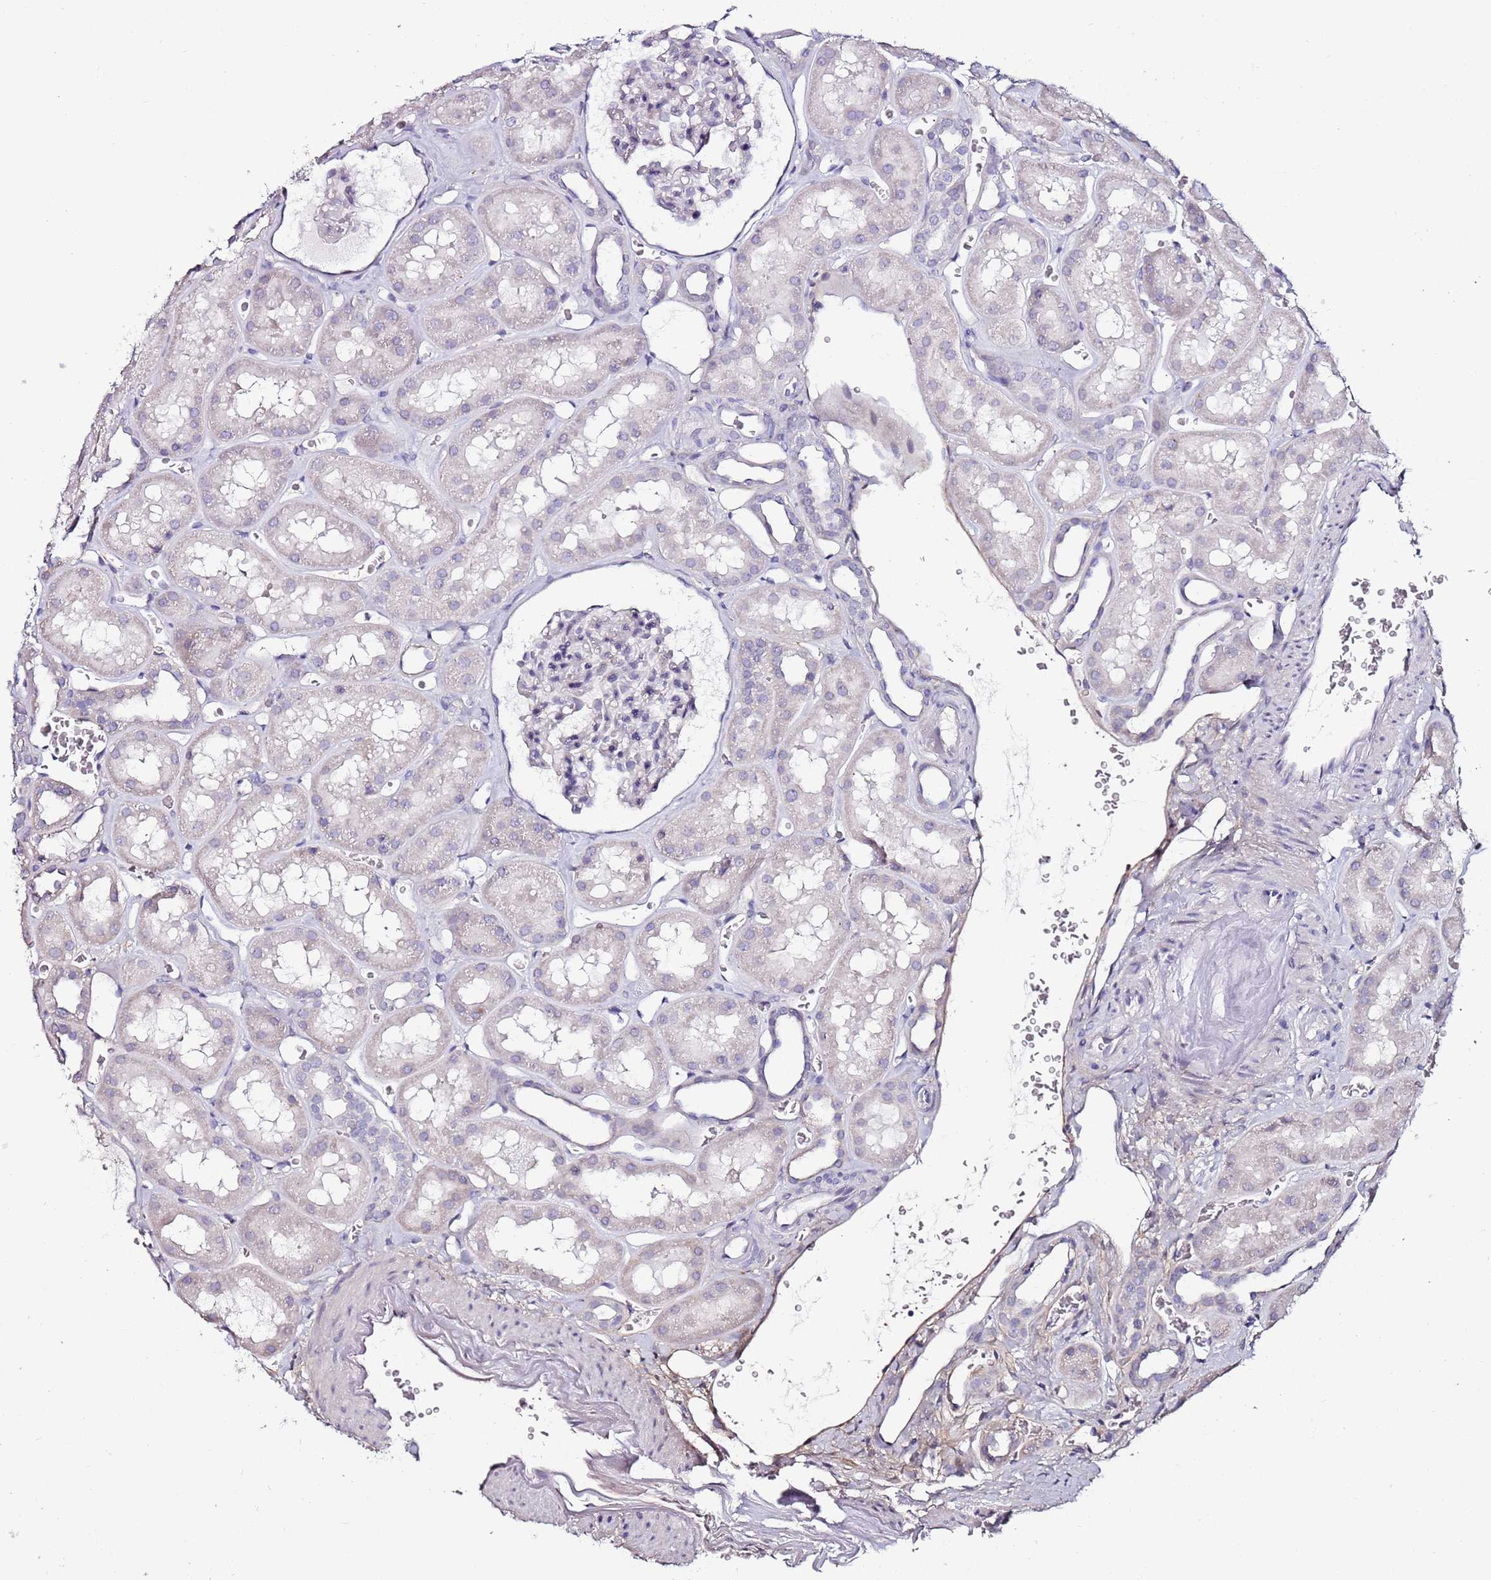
{"staining": {"intensity": "negative", "quantity": "none", "location": "none"}, "tissue": "kidney", "cell_type": "Cells in glomeruli", "image_type": "normal", "snomed": [{"axis": "morphology", "description": "Normal tissue, NOS"}, {"axis": "topography", "description": "Kidney"}], "caption": "This is a histopathology image of immunohistochemistry staining of benign kidney, which shows no expression in cells in glomeruli. (DAB immunohistochemistry with hematoxylin counter stain).", "gene": "C3orf80", "patient": {"sex": "female", "age": 41}}